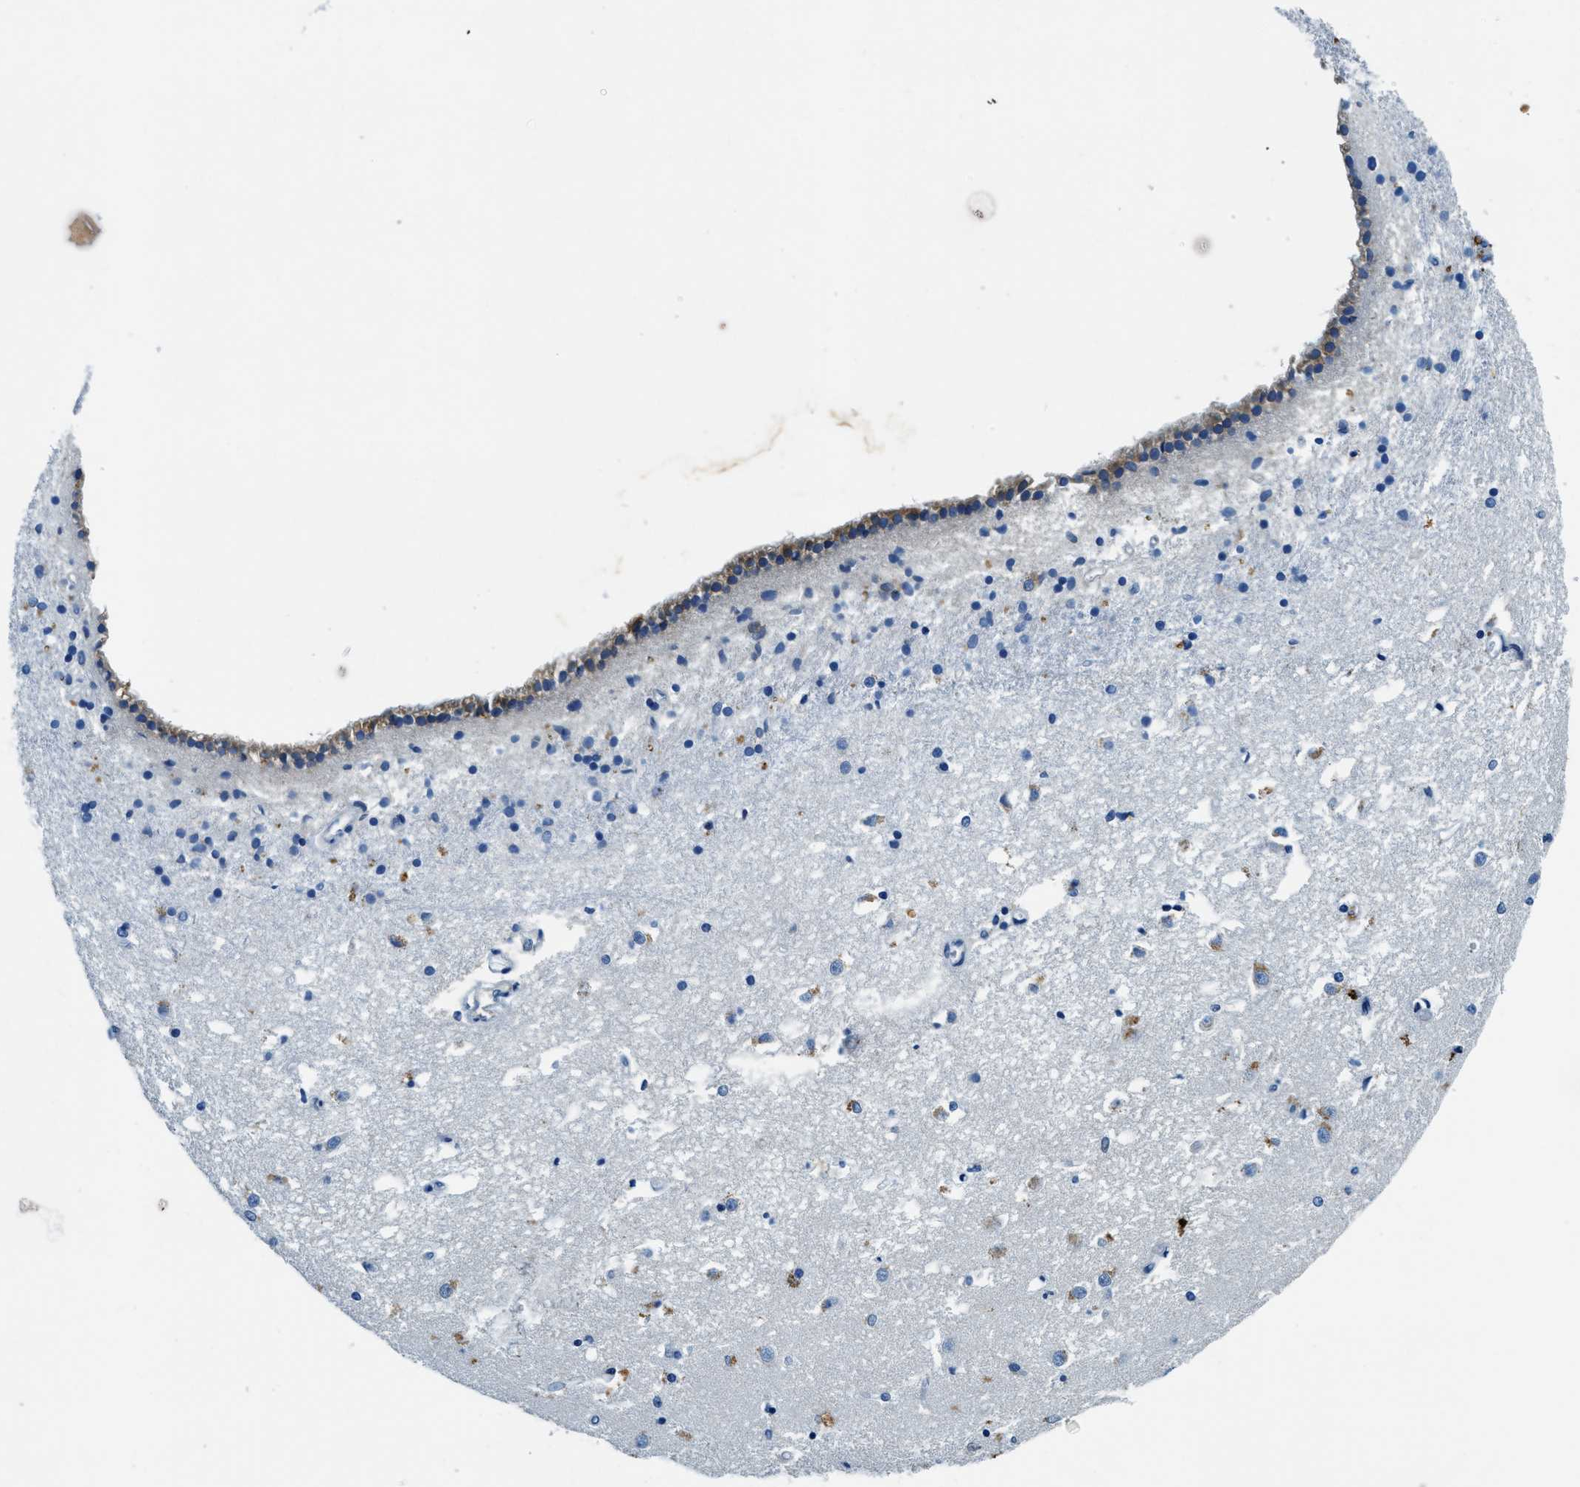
{"staining": {"intensity": "moderate", "quantity": "<25%", "location": "cytoplasmic/membranous"}, "tissue": "caudate", "cell_type": "Glial cells", "image_type": "normal", "snomed": [{"axis": "morphology", "description": "Normal tissue, NOS"}, {"axis": "topography", "description": "Lateral ventricle wall"}], "caption": "Immunohistochemical staining of unremarkable caudate shows low levels of moderate cytoplasmic/membranous expression in approximately <25% of glial cells.", "gene": "UBAC2", "patient": {"sex": "male", "age": 45}}